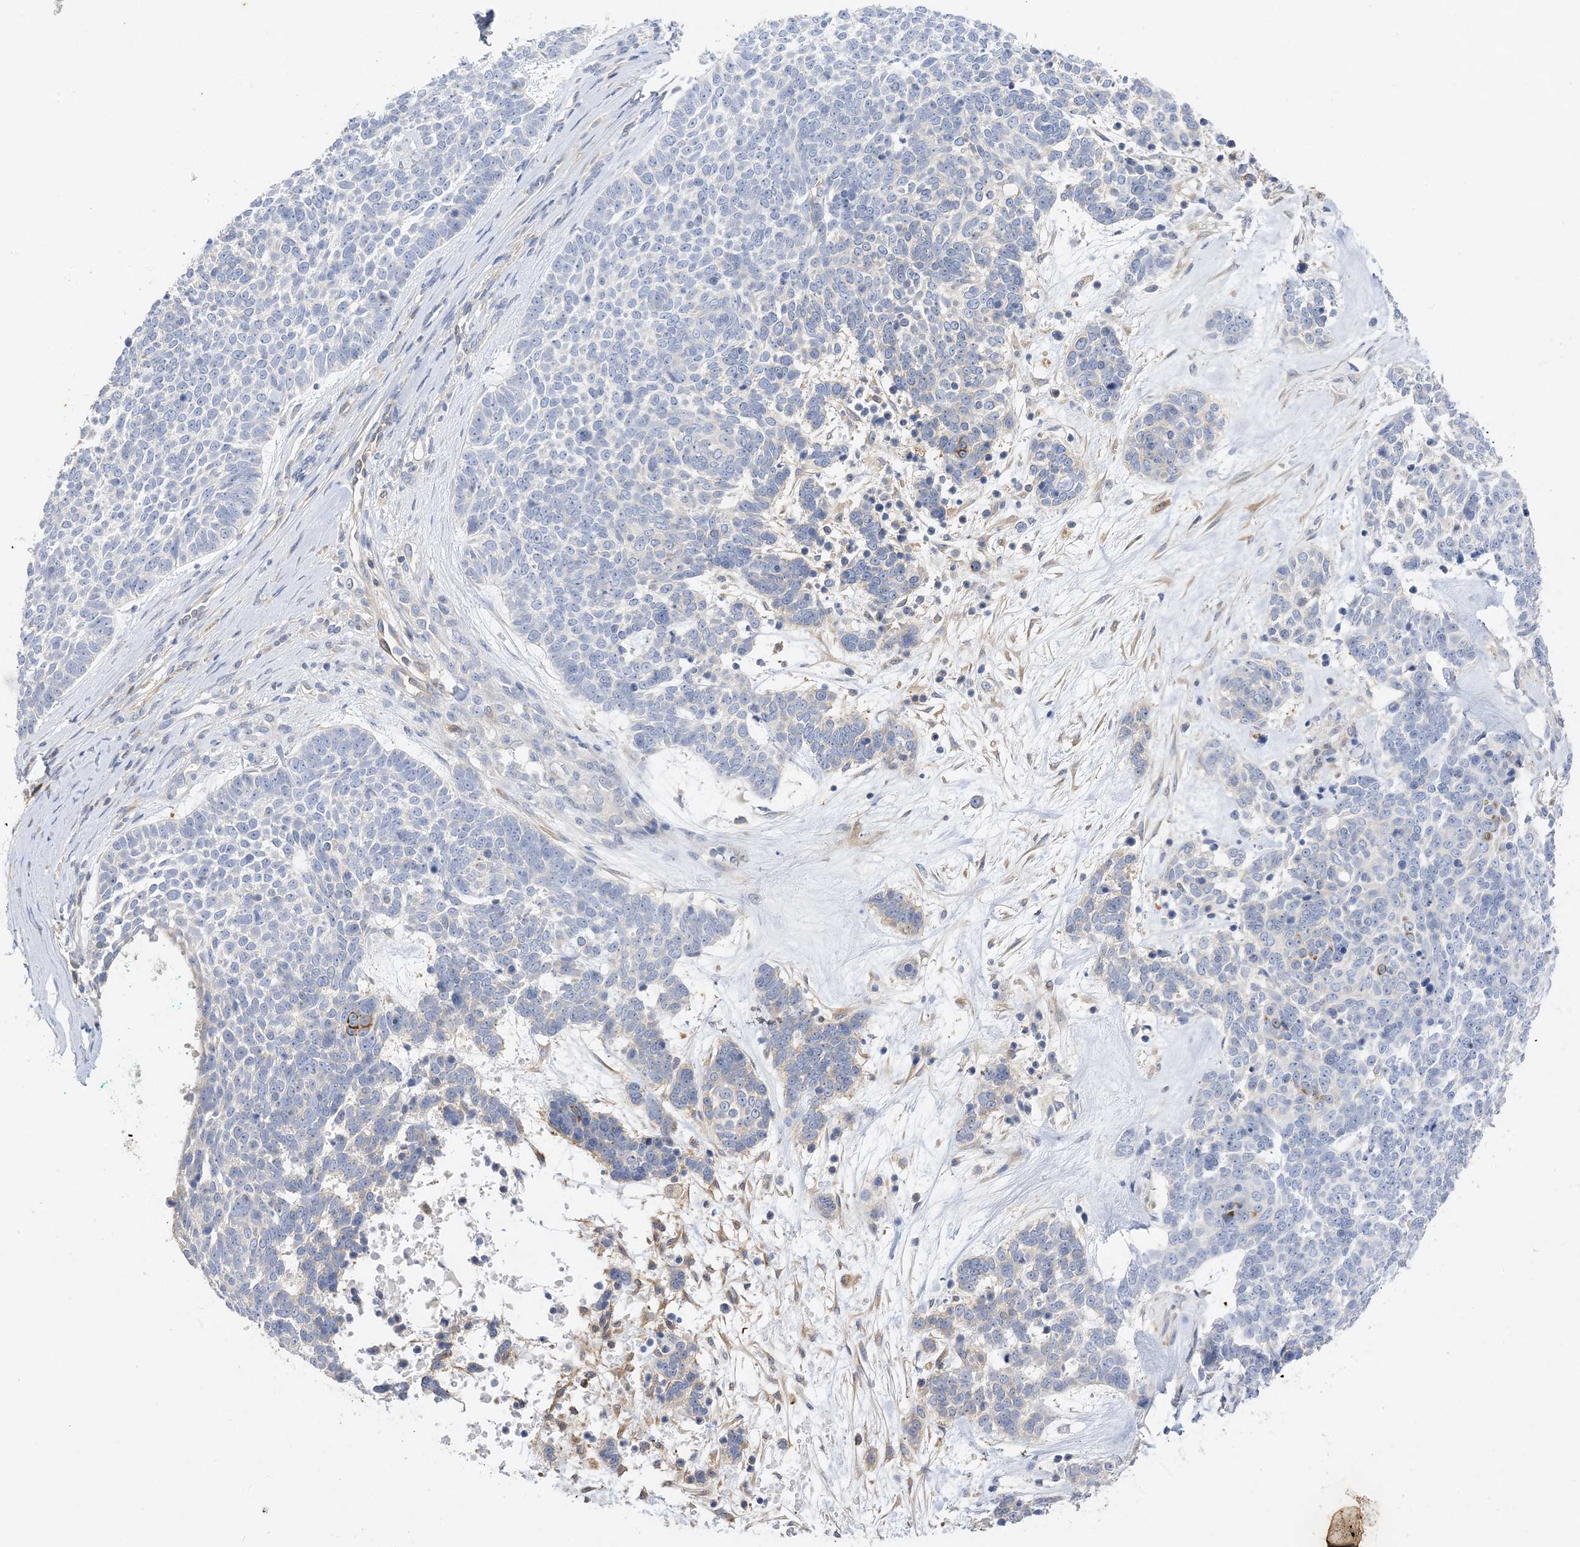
{"staining": {"intensity": "moderate", "quantity": "<25%", "location": "cytoplasmic/membranous"}, "tissue": "skin cancer", "cell_type": "Tumor cells", "image_type": "cancer", "snomed": [{"axis": "morphology", "description": "Basal cell carcinoma"}, {"axis": "topography", "description": "Skin"}], "caption": "Brown immunohistochemical staining in skin basal cell carcinoma exhibits moderate cytoplasmic/membranous staining in about <25% of tumor cells.", "gene": "ARV1", "patient": {"sex": "female", "age": 81}}